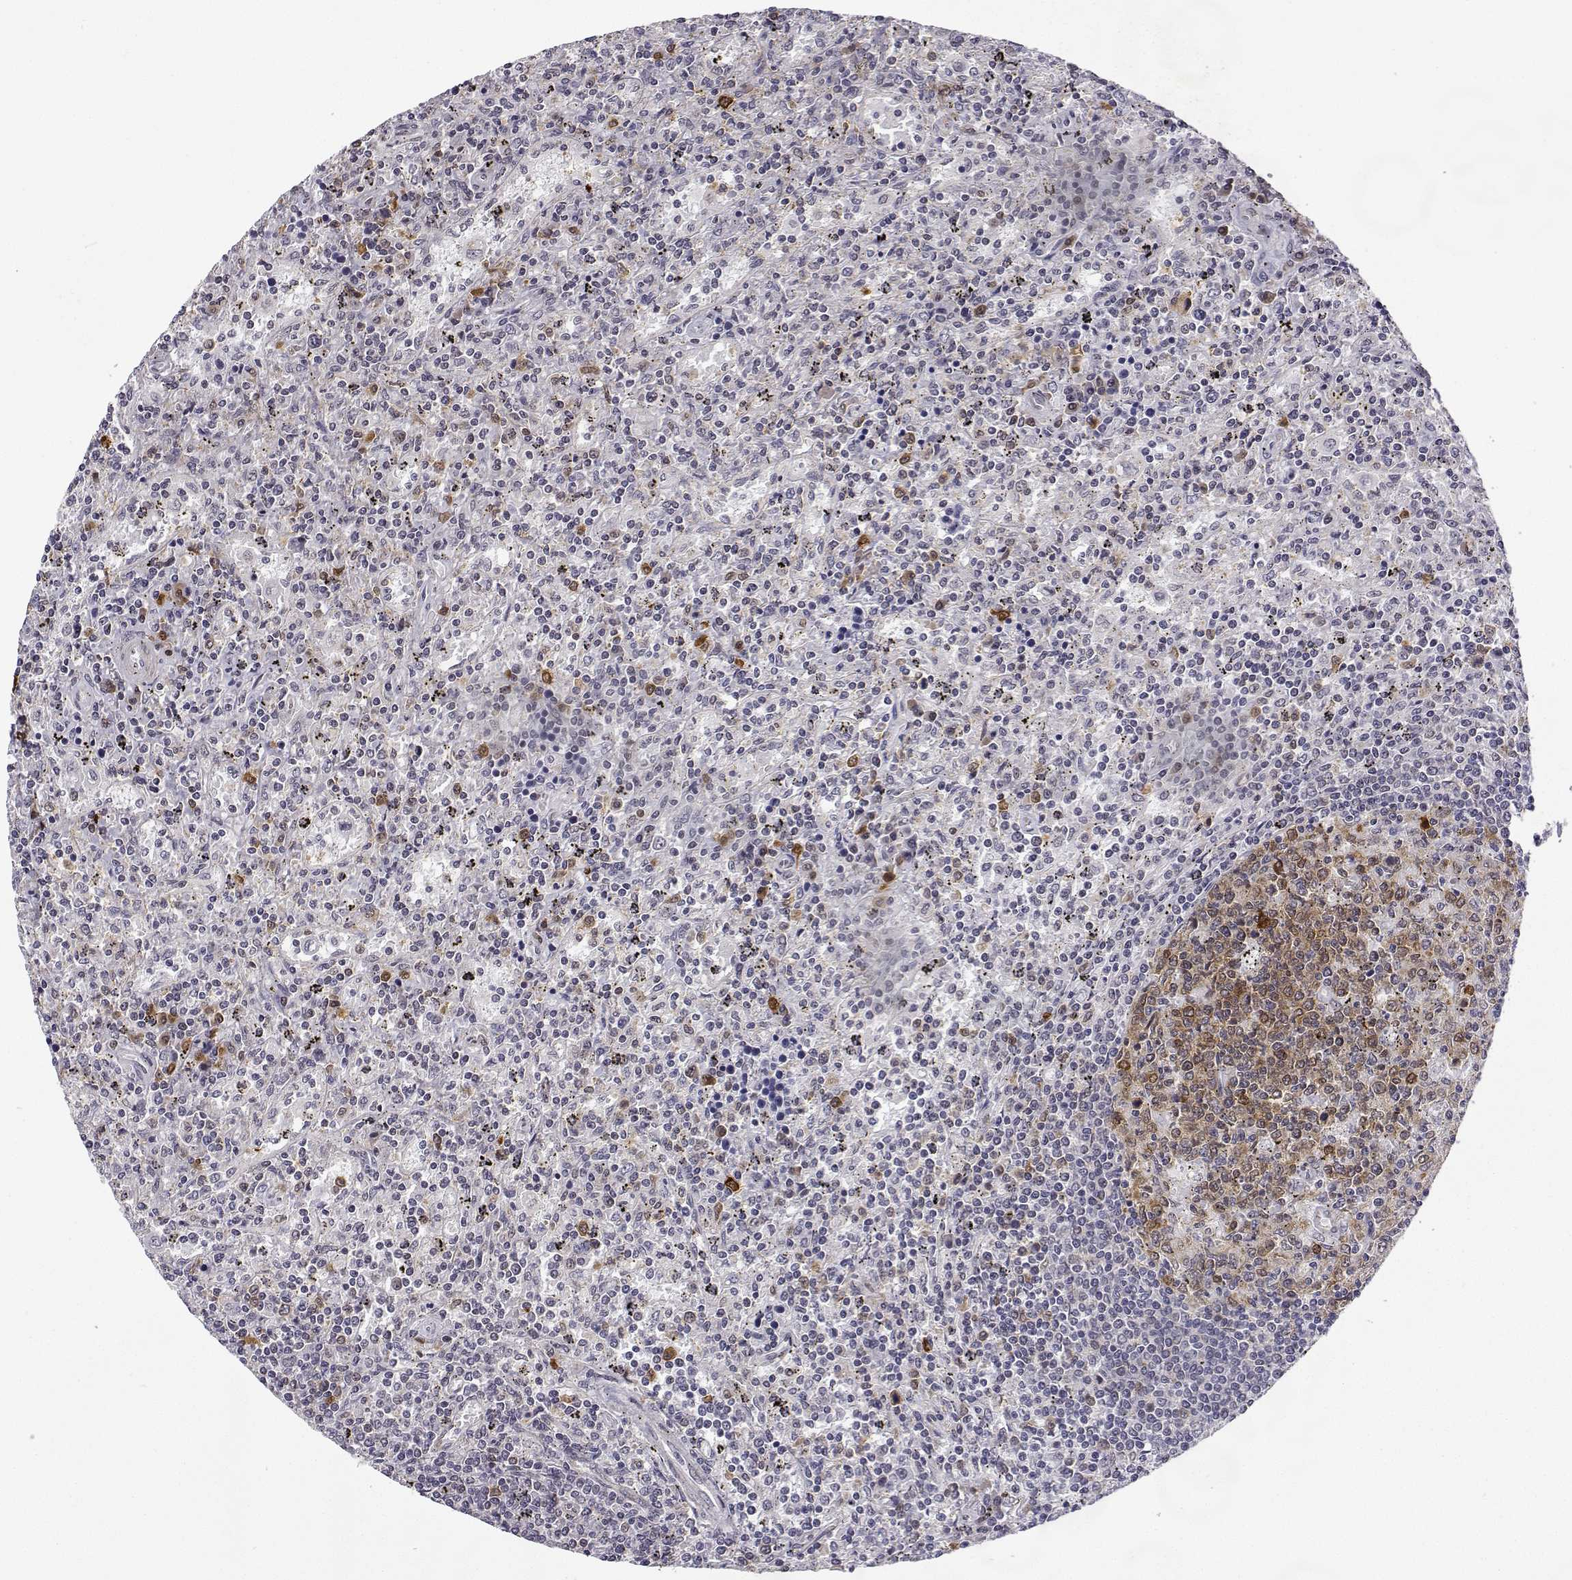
{"staining": {"intensity": "negative", "quantity": "none", "location": "none"}, "tissue": "lymphoma", "cell_type": "Tumor cells", "image_type": "cancer", "snomed": [{"axis": "morphology", "description": "Malignant lymphoma, non-Hodgkin's type, Low grade"}, {"axis": "topography", "description": "Spleen"}], "caption": "DAB immunohistochemical staining of lymphoma exhibits no significant positivity in tumor cells.", "gene": "PHGDH", "patient": {"sex": "male", "age": 62}}